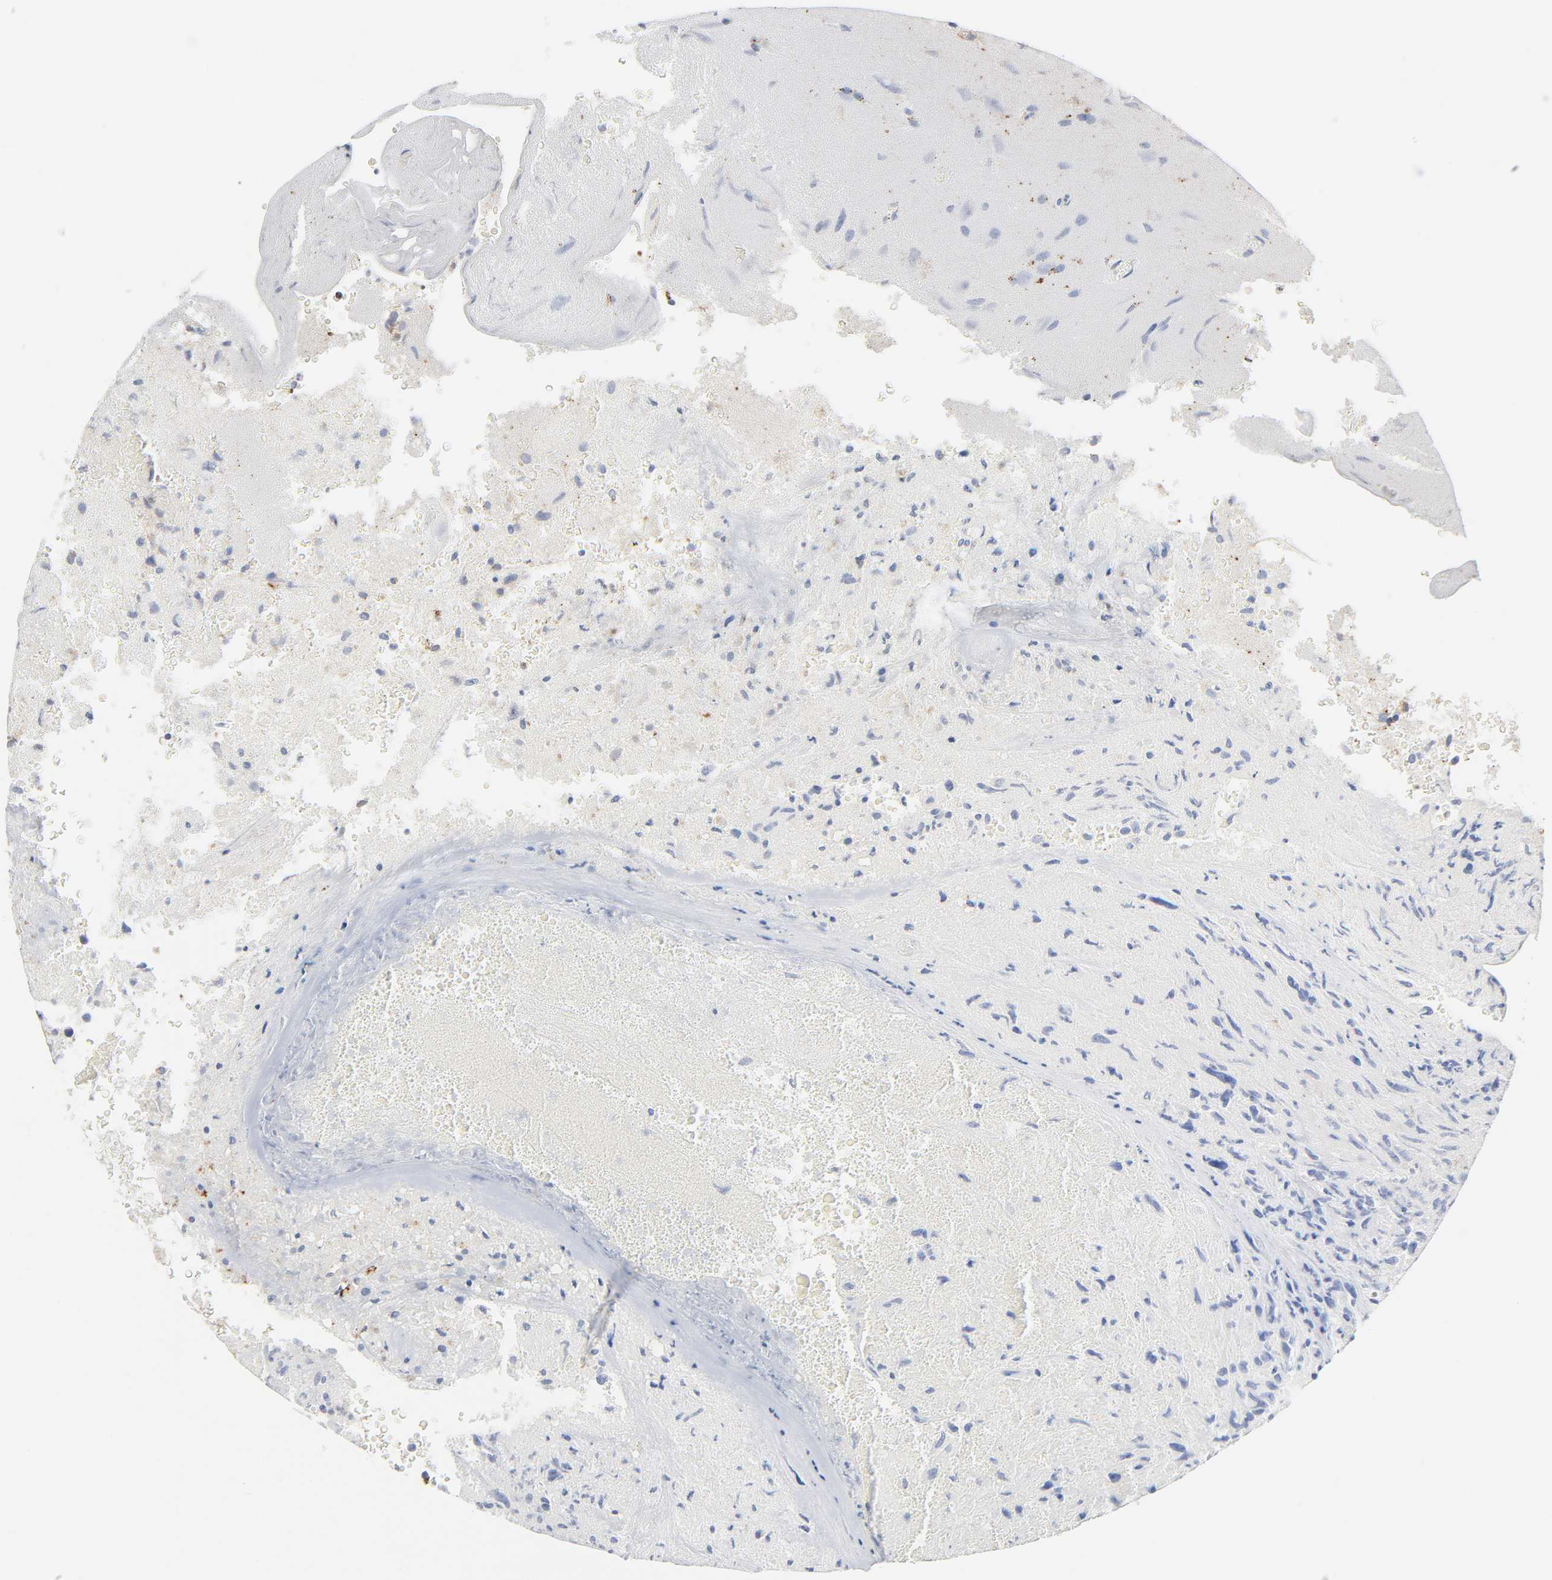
{"staining": {"intensity": "negative", "quantity": "none", "location": "none"}, "tissue": "glioma", "cell_type": "Tumor cells", "image_type": "cancer", "snomed": [{"axis": "morphology", "description": "Normal tissue, NOS"}, {"axis": "morphology", "description": "Glioma, malignant, High grade"}, {"axis": "topography", "description": "Cerebral cortex"}], "caption": "Immunohistochemistry (IHC) micrograph of glioma stained for a protein (brown), which exhibits no staining in tumor cells.", "gene": "MAGEB17", "patient": {"sex": "male", "age": 75}}